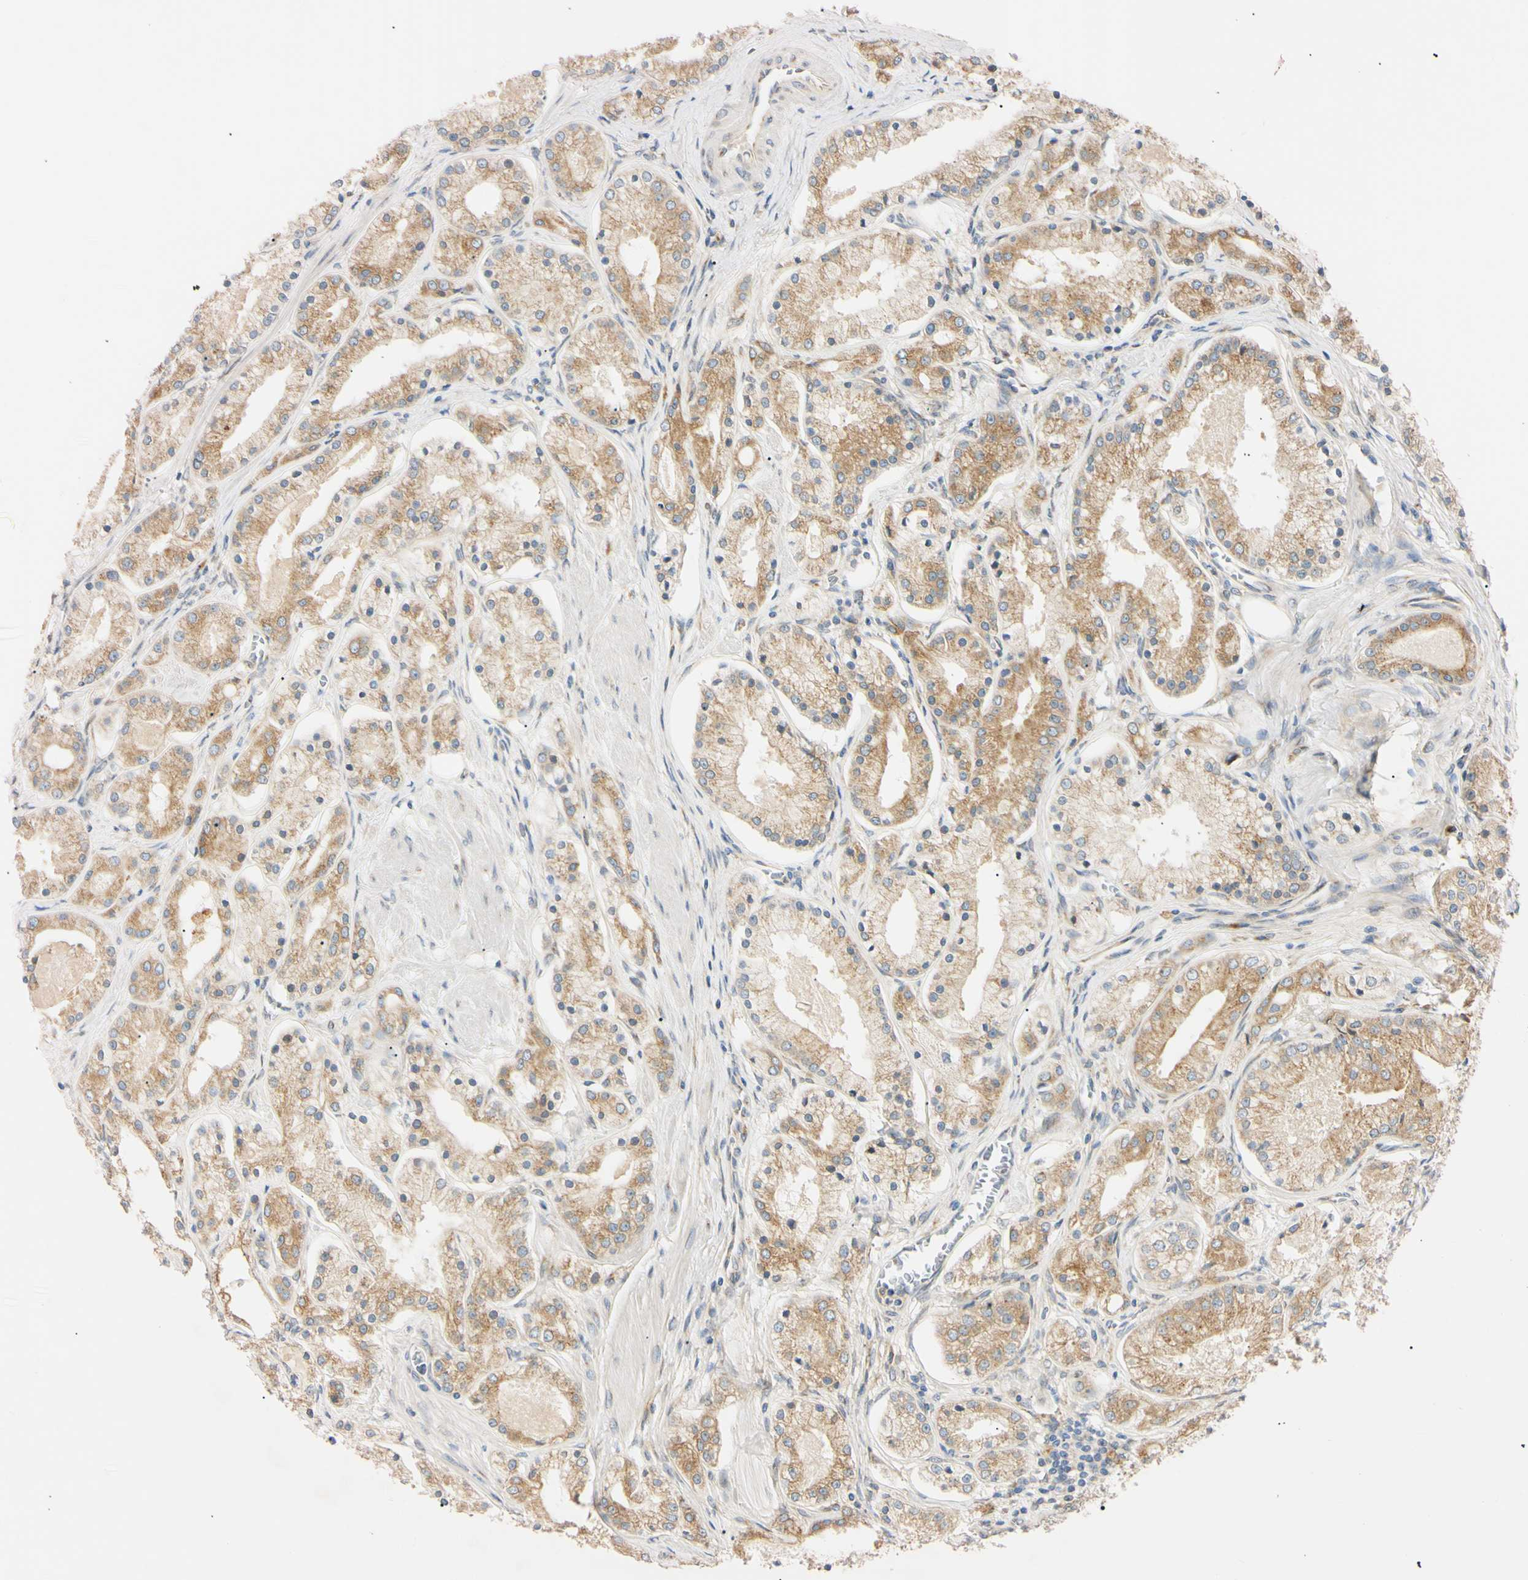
{"staining": {"intensity": "weak", "quantity": ">75%", "location": "cytoplasmic/membranous"}, "tissue": "prostate cancer", "cell_type": "Tumor cells", "image_type": "cancer", "snomed": [{"axis": "morphology", "description": "Adenocarcinoma, High grade"}, {"axis": "topography", "description": "Prostate"}], "caption": "Prostate adenocarcinoma (high-grade) stained with immunohistochemistry exhibits weak cytoplasmic/membranous staining in approximately >75% of tumor cells.", "gene": "IER3IP1", "patient": {"sex": "male", "age": 66}}